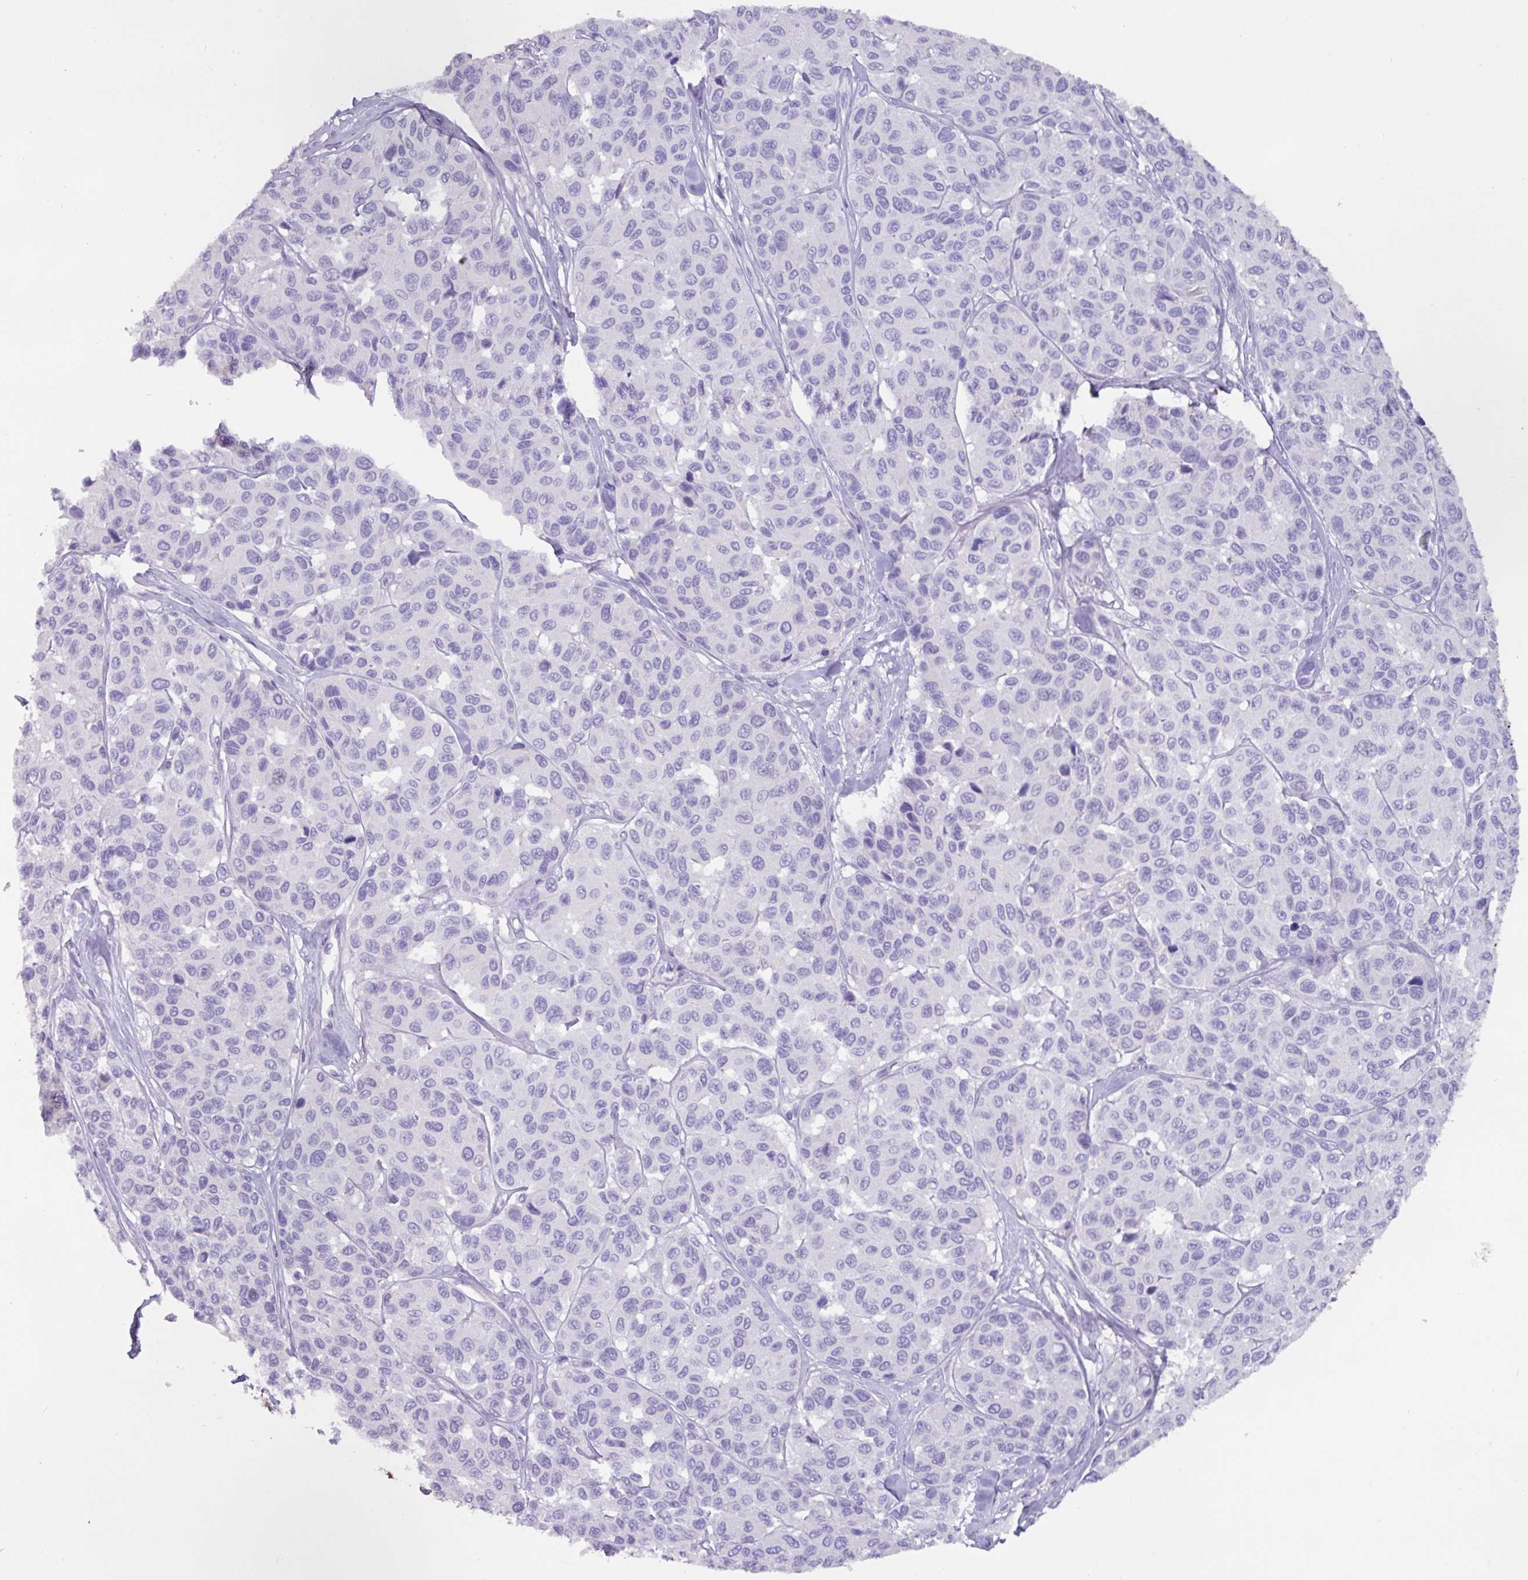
{"staining": {"intensity": "negative", "quantity": "none", "location": "none"}, "tissue": "melanoma", "cell_type": "Tumor cells", "image_type": "cancer", "snomed": [{"axis": "morphology", "description": "Malignant melanoma, NOS"}, {"axis": "topography", "description": "Skin"}], "caption": "This is a micrograph of immunohistochemistry staining of malignant melanoma, which shows no staining in tumor cells.", "gene": "EPCAM", "patient": {"sex": "female", "age": 66}}